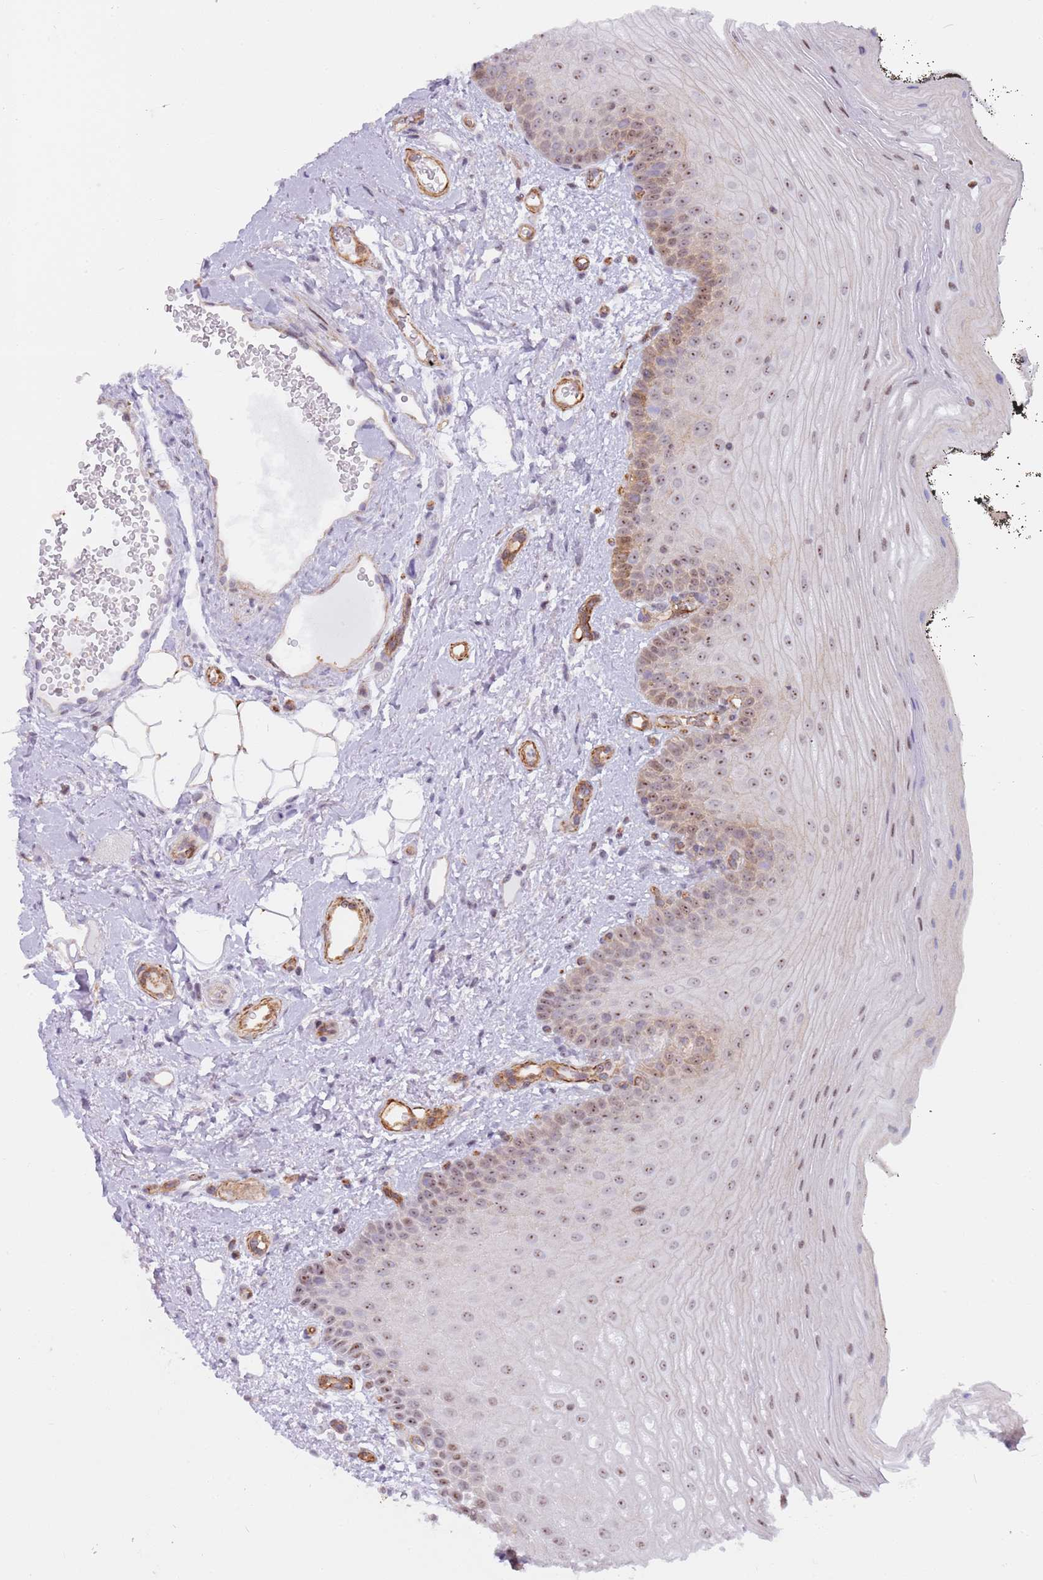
{"staining": {"intensity": "strong", "quantity": "<25%", "location": "cytoplasmic/membranous,nuclear"}, "tissue": "oral mucosa", "cell_type": "Squamous epithelial cells", "image_type": "normal", "snomed": [{"axis": "morphology", "description": "No evidence of malignacy"}, {"axis": "topography", "description": "Oral tissue"}, {"axis": "topography", "description": "Head-Neck"}], "caption": "Immunohistochemical staining of unremarkable oral mucosa shows strong cytoplasmic/membranous,nuclear protein staining in approximately <25% of squamous epithelial cells. The protein of interest is shown in brown color, while the nuclei are stained blue.", "gene": "LRMDA", "patient": {"sex": "male", "age": 68}}